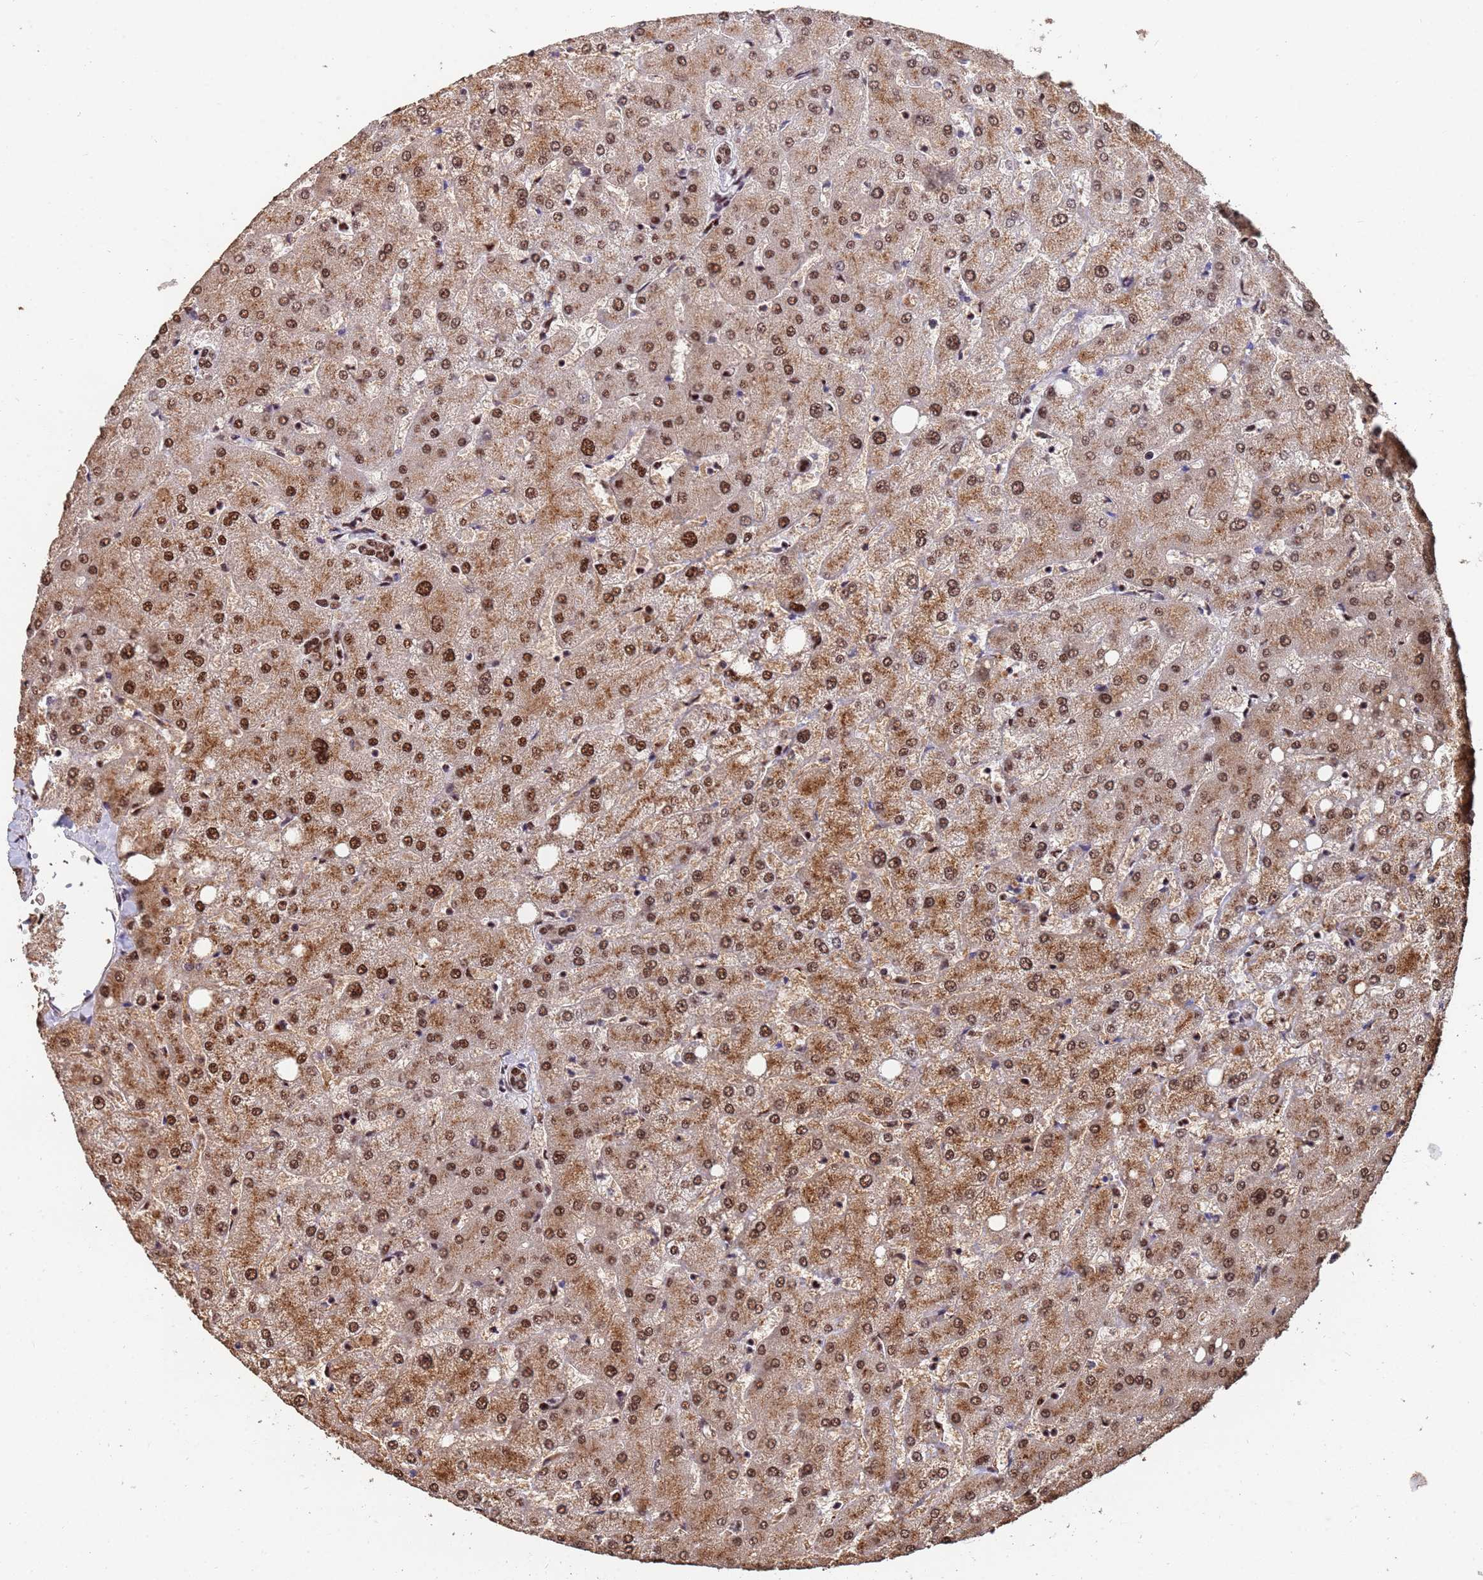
{"staining": {"intensity": "moderate", "quantity": ">75%", "location": "nuclear"}, "tissue": "liver", "cell_type": "Cholangiocytes", "image_type": "normal", "snomed": [{"axis": "morphology", "description": "Normal tissue, NOS"}, {"axis": "topography", "description": "Liver"}], "caption": "A medium amount of moderate nuclear staining is appreciated in about >75% of cholangiocytes in unremarkable liver. Using DAB (3,3'-diaminobenzidine) (brown) and hematoxylin (blue) stains, captured at high magnification using brightfield microscopy.", "gene": "SF3B2", "patient": {"sex": "female", "age": 54}}